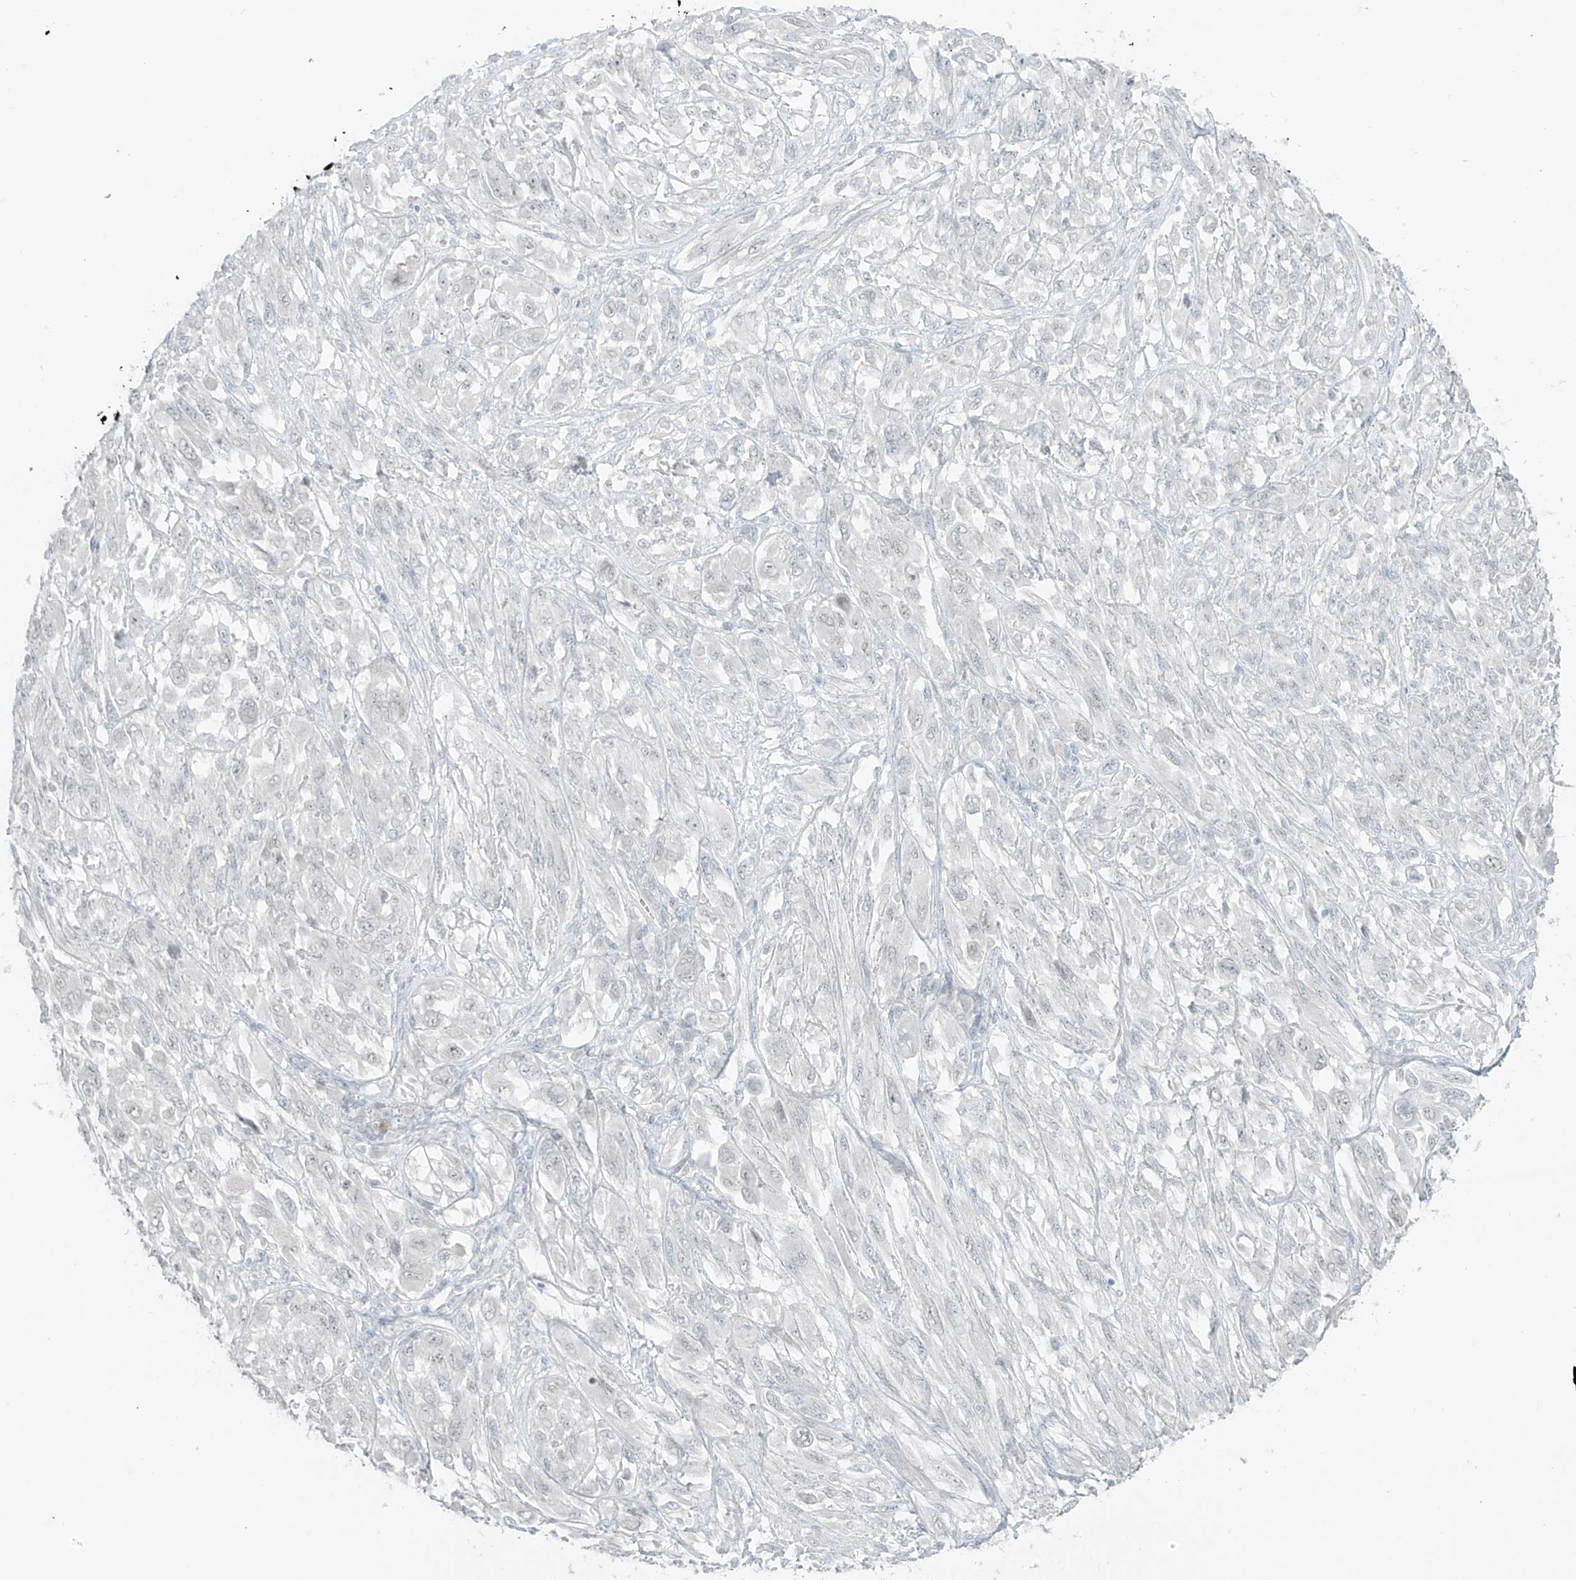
{"staining": {"intensity": "negative", "quantity": "none", "location": "none"}, "tissue": "melanoma", "cell_type": "Tumor cells", "image_type": "cancer", "snomed": [{"axis": "morphology", "description": "Malignant melanoma, NOS"}, {"axis": "topography", "description": "Skin"}], "caption": "A photomicrograph of melanoma stained for a protein reveals no brown staining in tumor cells.", "gene": "PRDM6", "patient": {"sex": "female", "age": 91}}